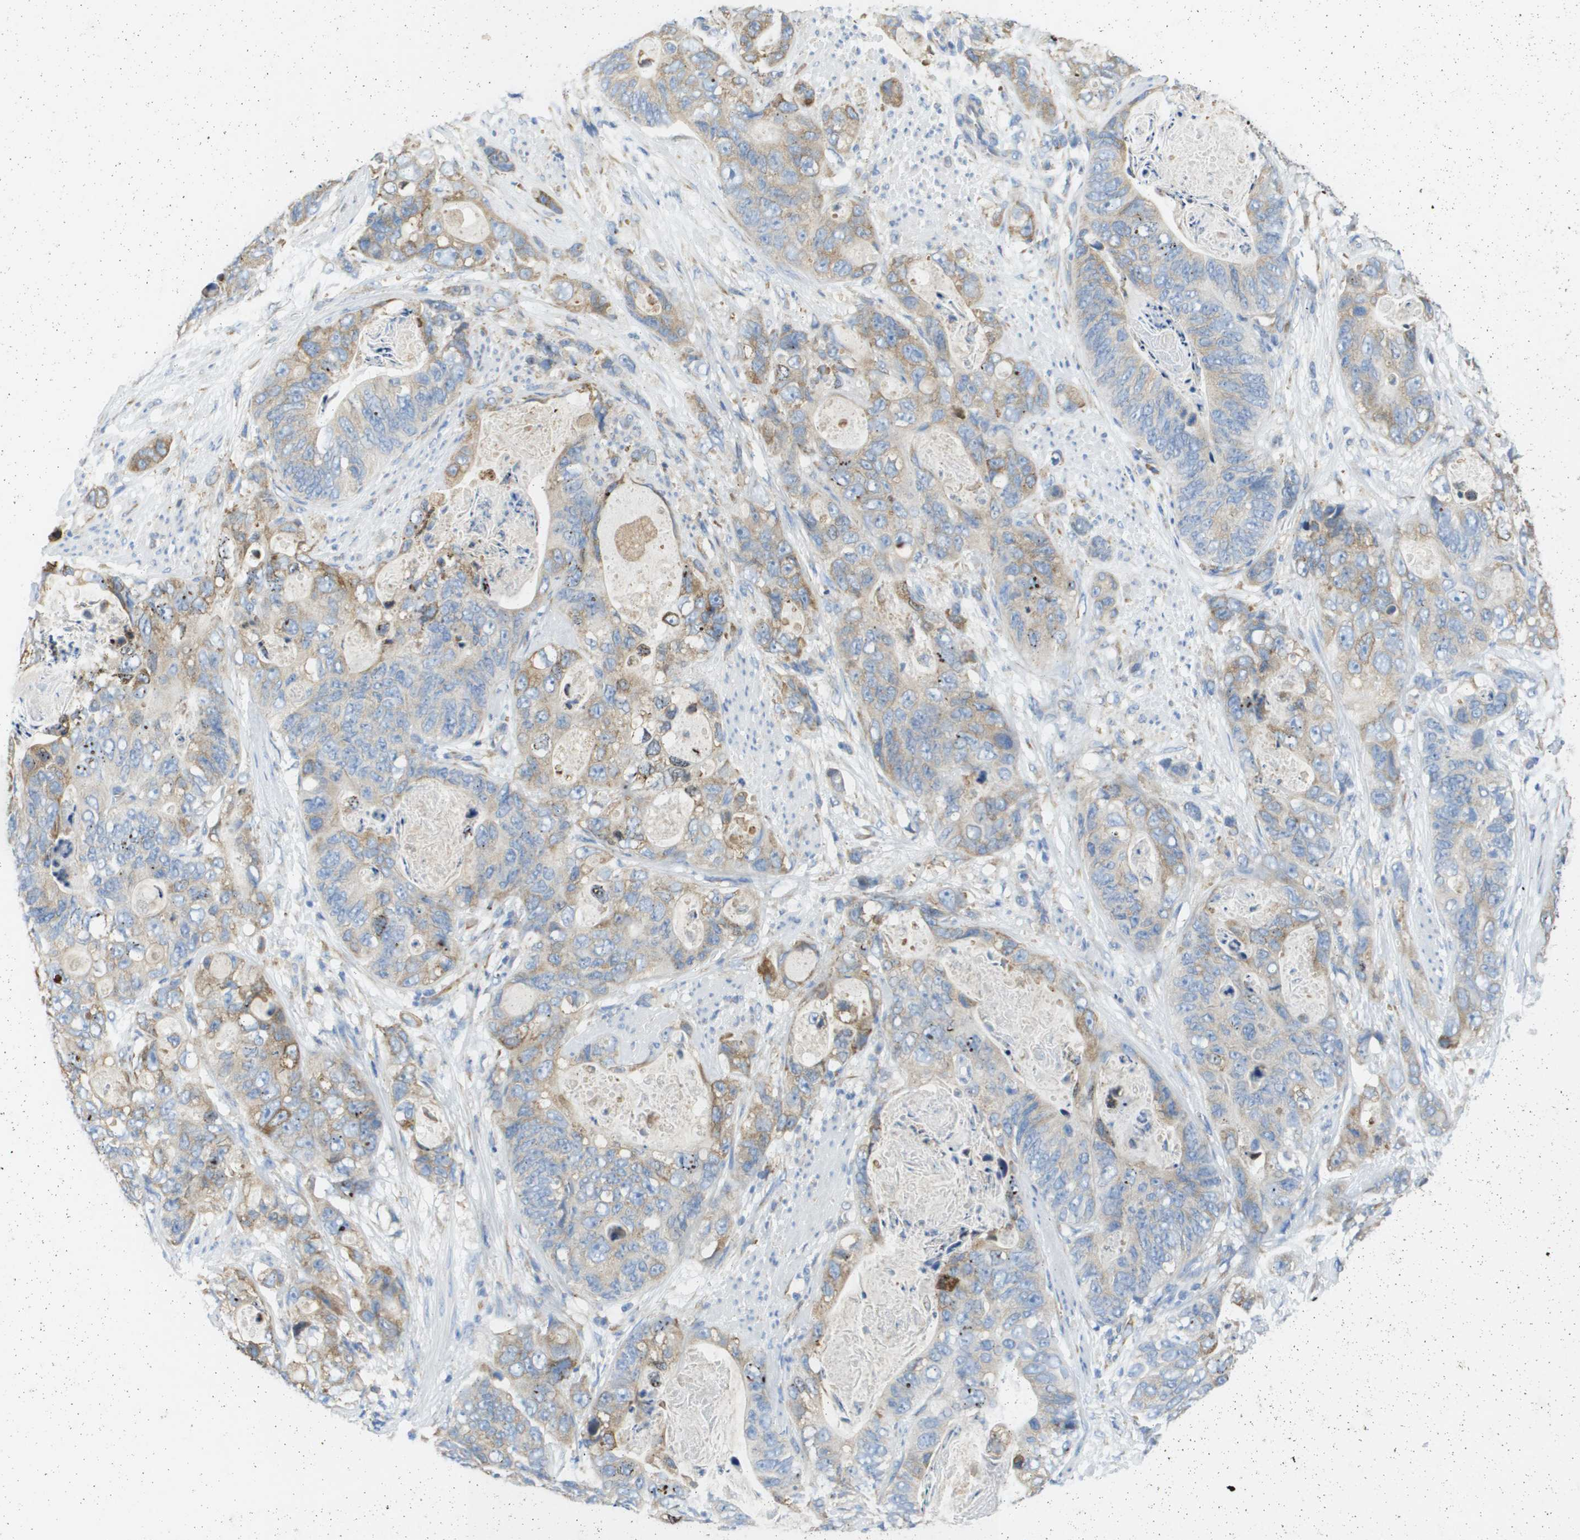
{"staining": {"intensity": "weak", "quantity": ">75%", "location": "cytoplasmic/membranous"}, "tissue": "stomach cancer", "cell_type": "Tumor cells", "image_type": "cancer", "snomed": [{"axis": "morphology", "description": "Adenocarcinoma, NOS"}, {"axis": "topography", "description": "Stomach"}], "caption": "DAB immunohistochemical staining of adenocarcinoma (stomach) shows weak cytoplasmic/membranous protein positivity in approximately >75% of tumor cells. The staining is performed using DAB (3,3'-diaminobenzidine) brown chromogen to label protein expression. The nuclei are counter-stained blue using hematoxylin.", "gene": "SDR42E1", "patient": {"sex": "female", "age": 89}}